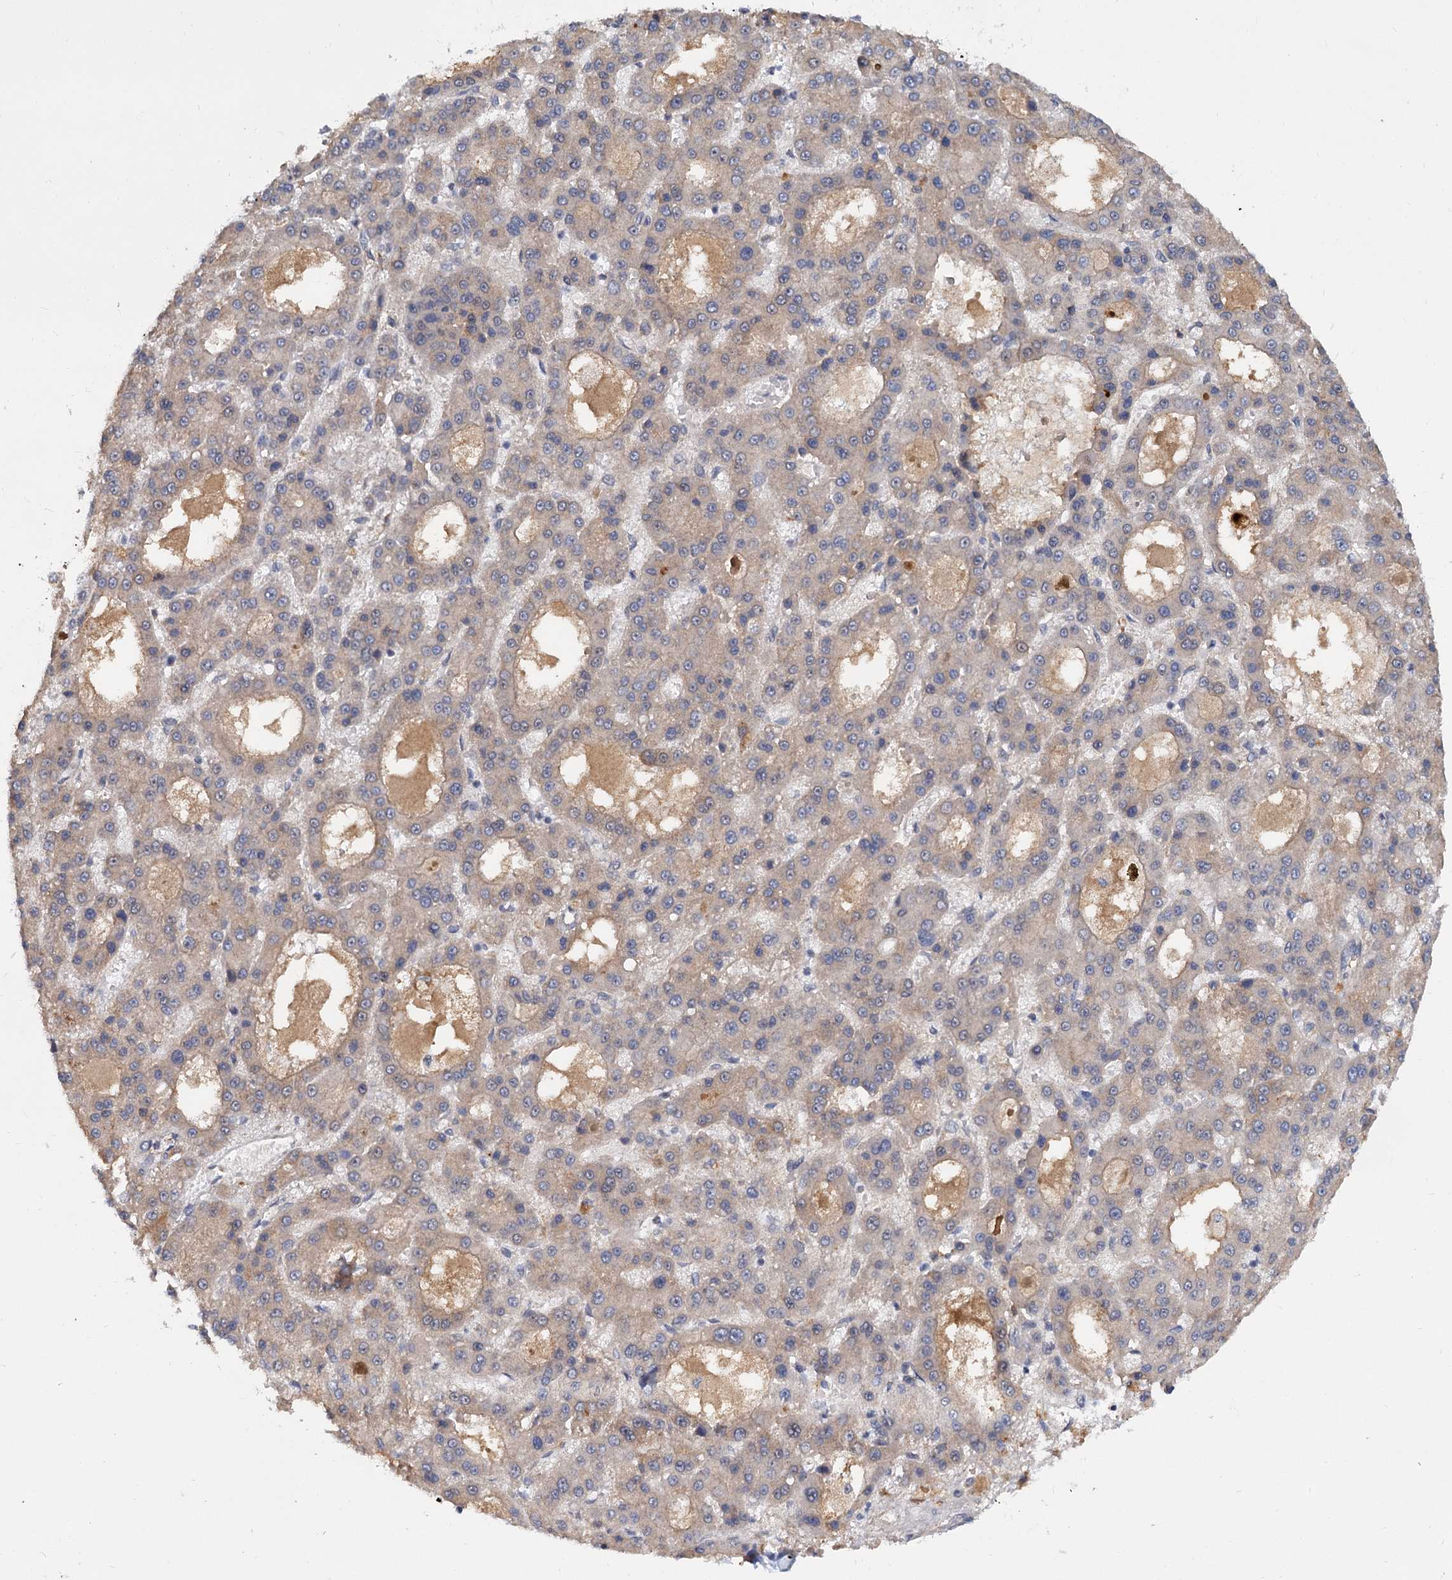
{"staining": {"intensity": "weak", "quantity": "25%-75%", "location": "cytoplasmic/membranous"}, "tissue": "liver cancer", "cell_type": "Tumor cells", "image_type": "cancer", "snomed": [{"axis": "morphology", "description": "Carcinoma, Hepatocellular, NOS"}, {"axis": "topography", "description": "Liver"}], "caption": "This micrograph demonstrates liver cancer stained with IHC to label a protein in brown. The cytoplasmic/membranous of tumor cells show weak positivity for the protein. Nuclei are counter-stained blue.", "gene": "SNX15", "patient": {"sex": "male", "age": 70}}